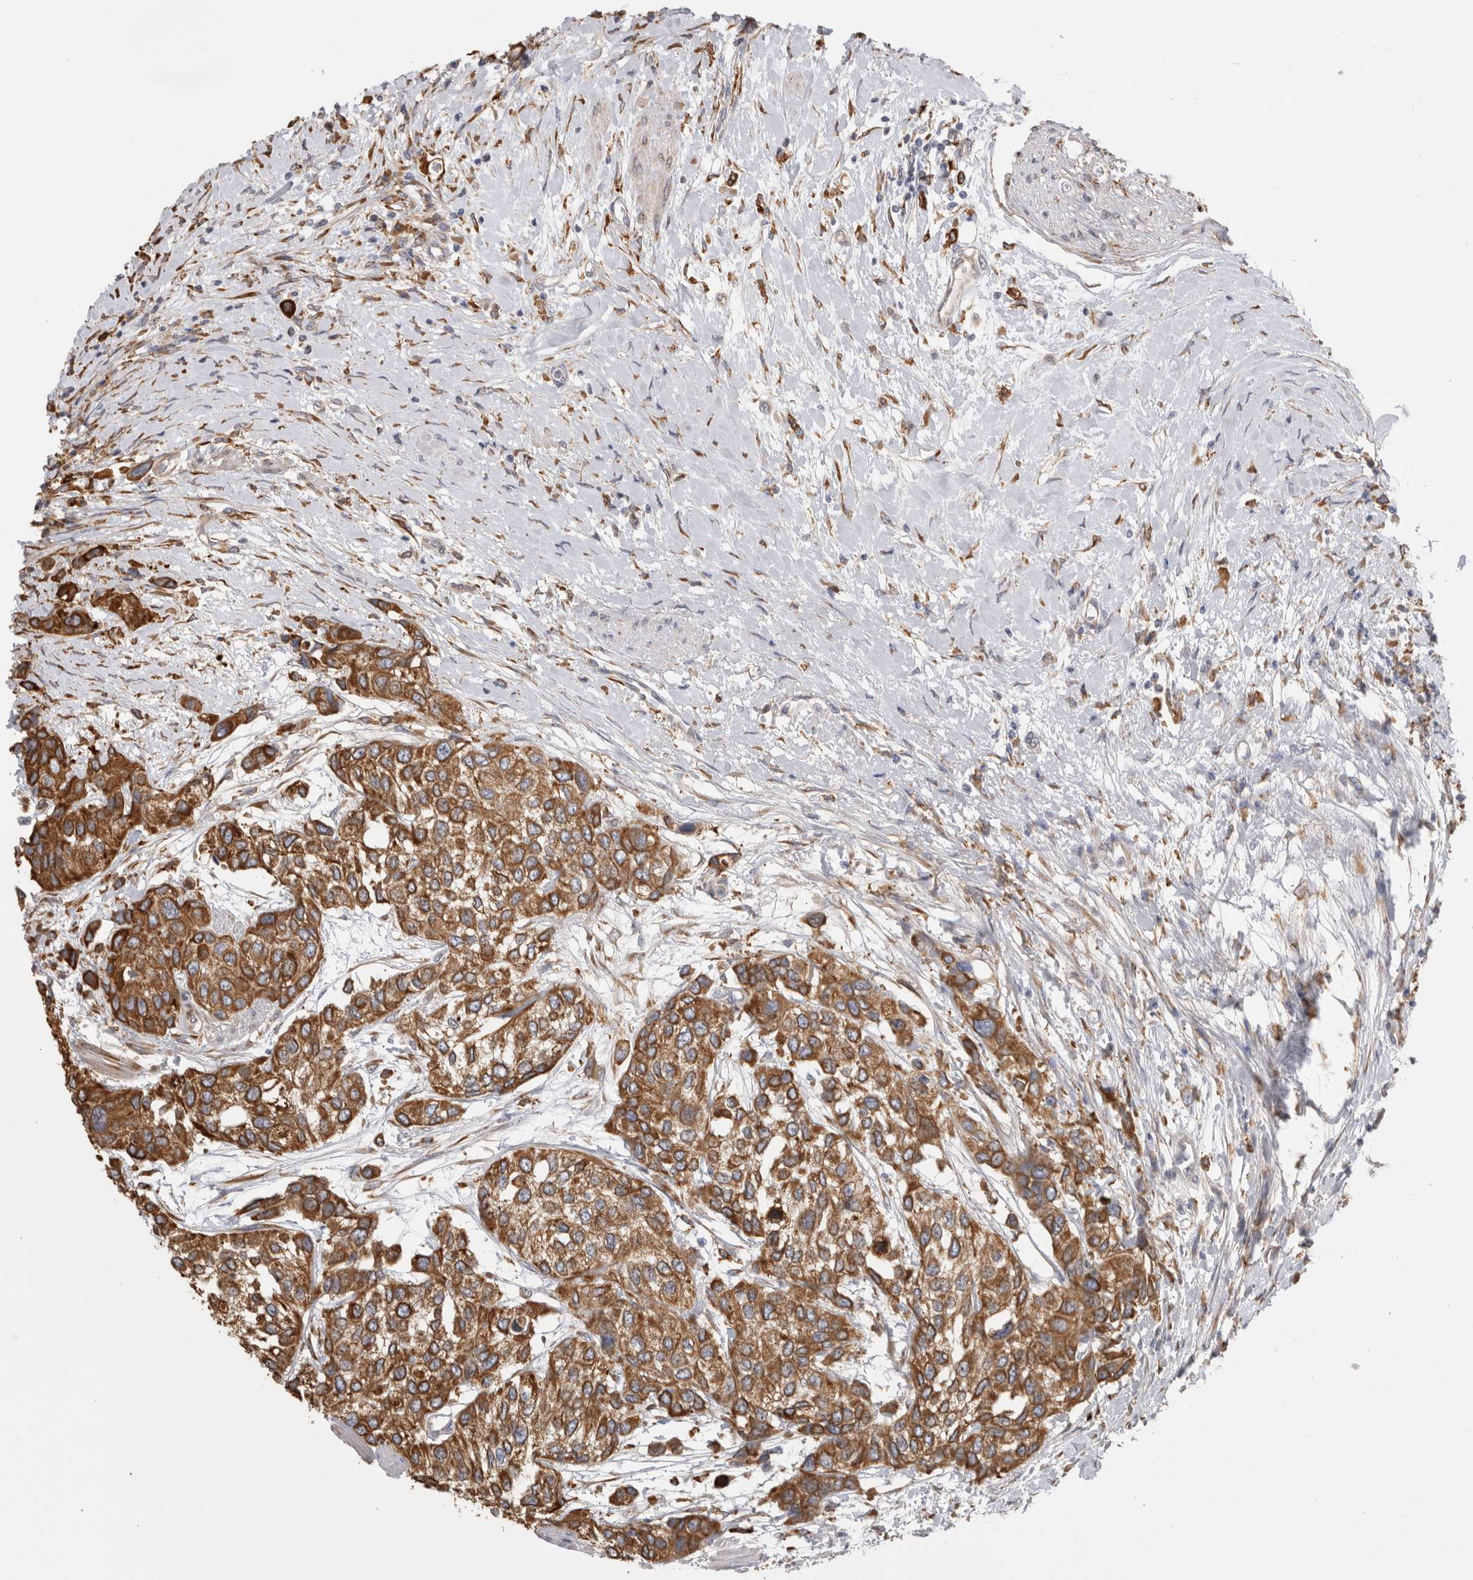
{"staining": {"intensity": "strong", "quantity": ">75%", "location": "cytoplasmic/membranous"}, "tissue": "urothelial cancer", "cell_type": "Tumor cells", "image_type": "cancer", "snomed": [{"axis": "morphology", "description": "Urothelial carcinoma, High grade"}, {"axis": "topography", "description": "Urinary bladder"}], "caption": "Immunohistochemical staining of urothelial cancer demonstrates high levels of strong cytoplasmic/membranous staining in about >75% of tumor cells.", "gene": "LRPAP1", "patient": {"sex": "female", "age": 56}}